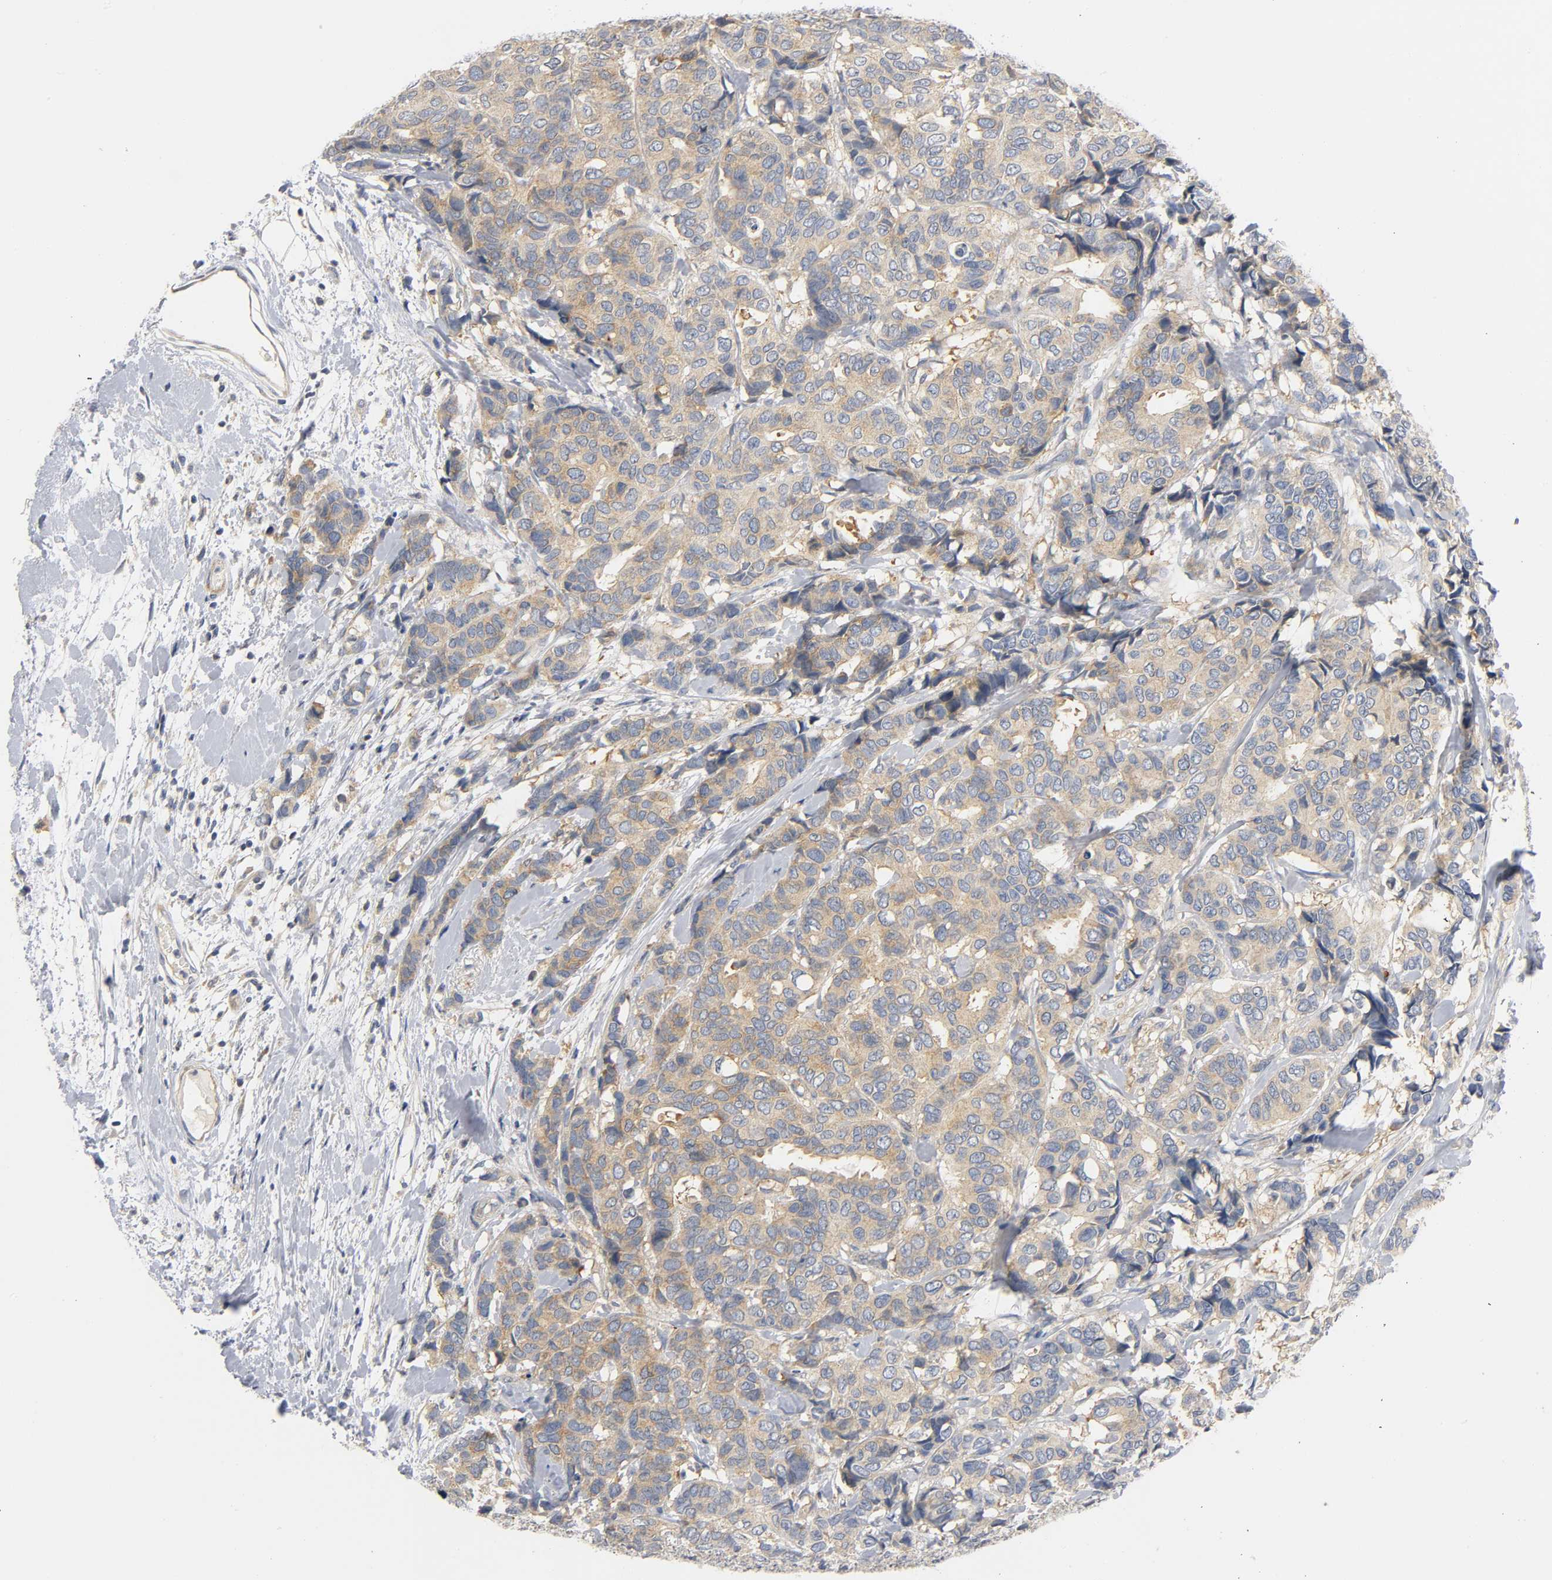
{"staining": {"intensity": "moderate", "quantity": ">75%", "location": "cytoplasmic/membranous"}, "tissue": "breast cancer", "cell_type": "Tumor cells", "image_type": "cancer", "snomed": [{"axis": "morphology", "description": "Duct carcinoma"}, {"axis": "topography", "description": "Breast"}], "caption": "Tumor cells exhibit medium levels of moderate cytoplasmic/membranous expression in approximately >75% of cells in human breast cancer.", "gene": "HDAC6", "patient": {"sex": "female", "age": 87}}